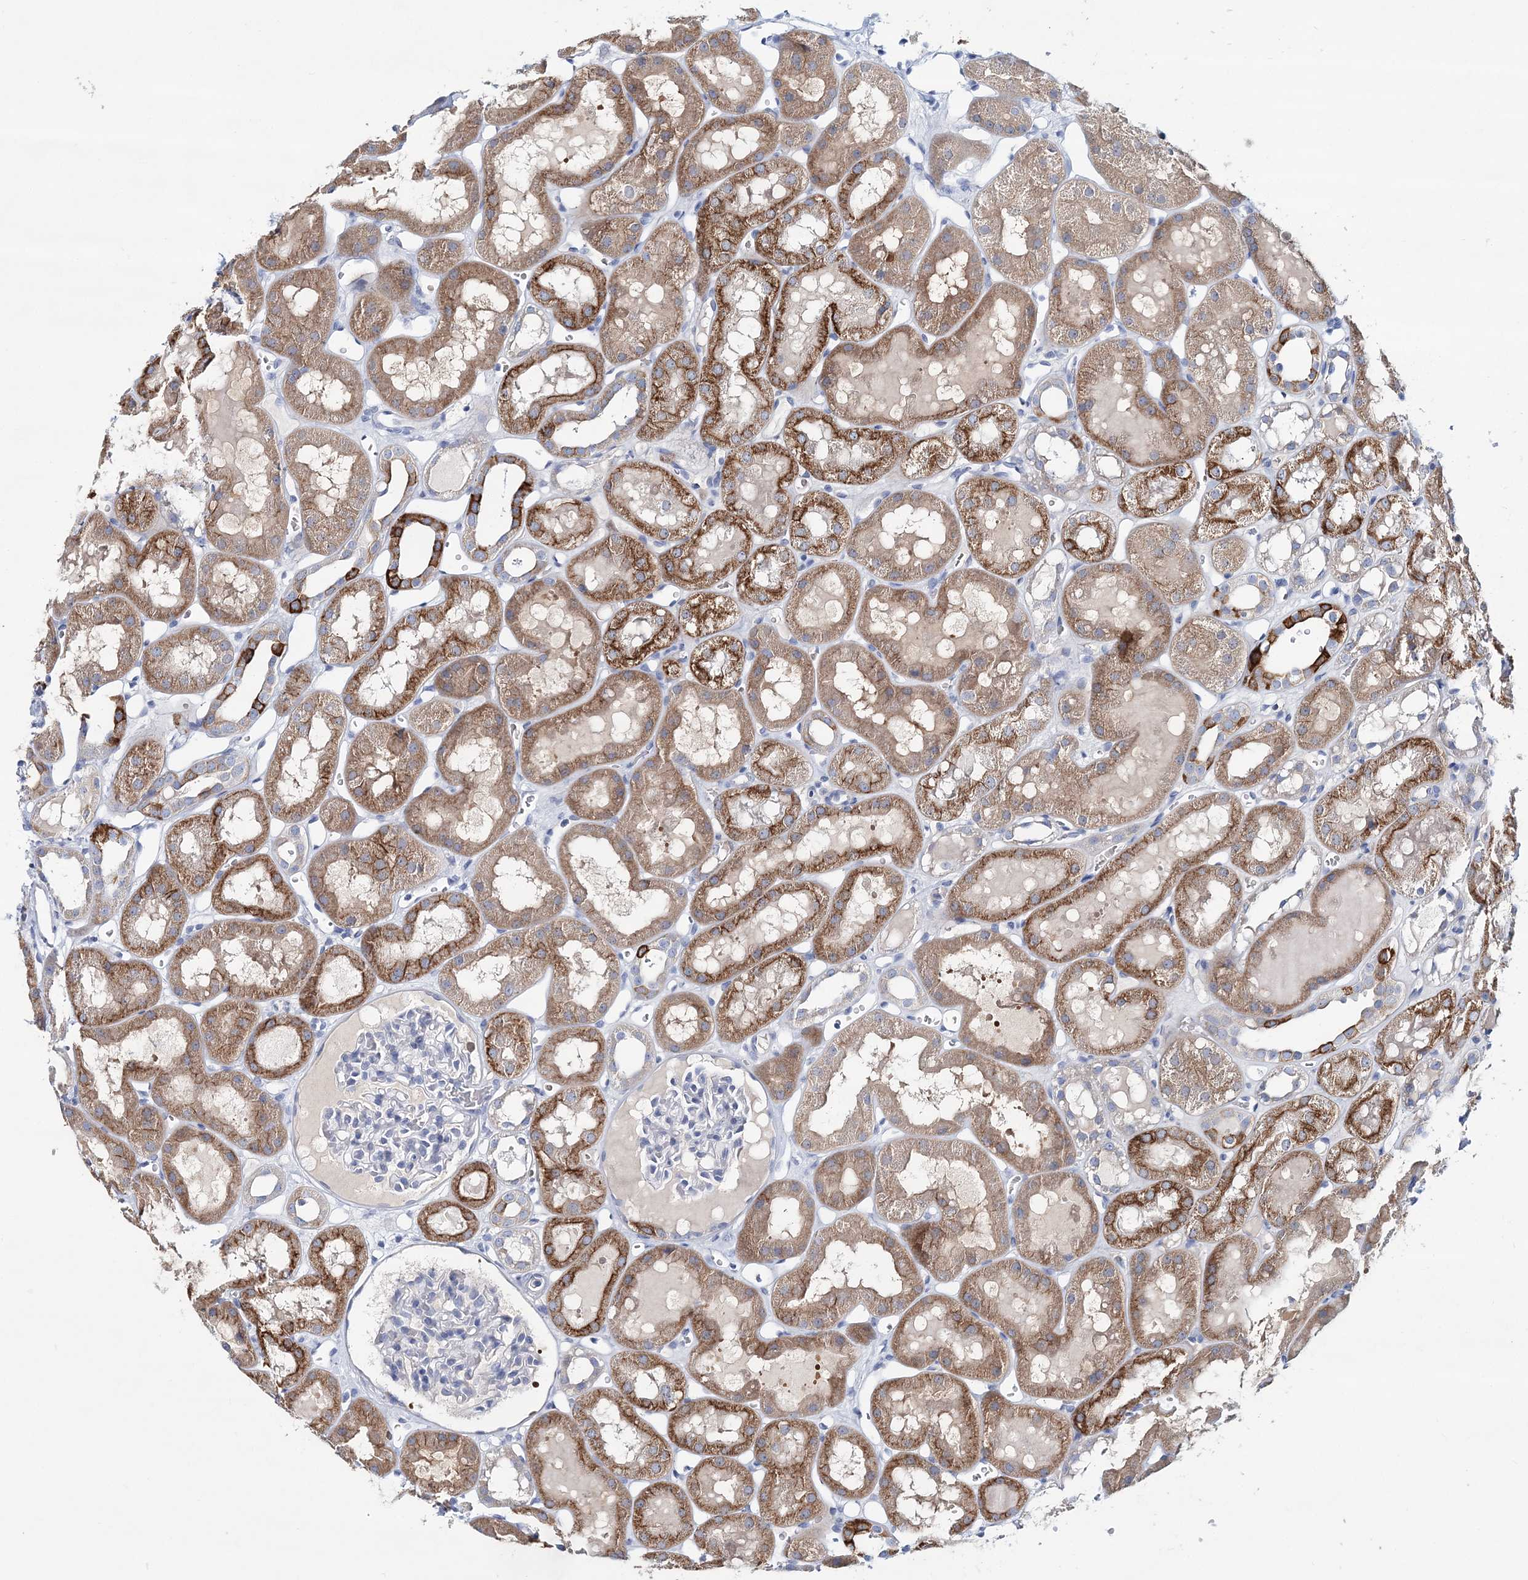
{"staining": {"intensity": "negative", "quantity": "none", "location": "none"}, "tissue": "kidney", "cell_type": "Cells in glomeruli", "image_type": "normal", "snomed": [{"axis": "morphology", "description": "Normal tissue, NOS"}, {"axis": "topography", "description": "Kidney"}, {"axis": "topography", "description": "Urinary bladder"}], "caption": "Immunohistochemistry (IHC) image of normal kidney stained for a protein (brown), which displays no positivity in cells in glomeruli. Nuclei are stained in blue.", "gene": "ADGRL1", "patient": {"sex": "male", "age": 16}}